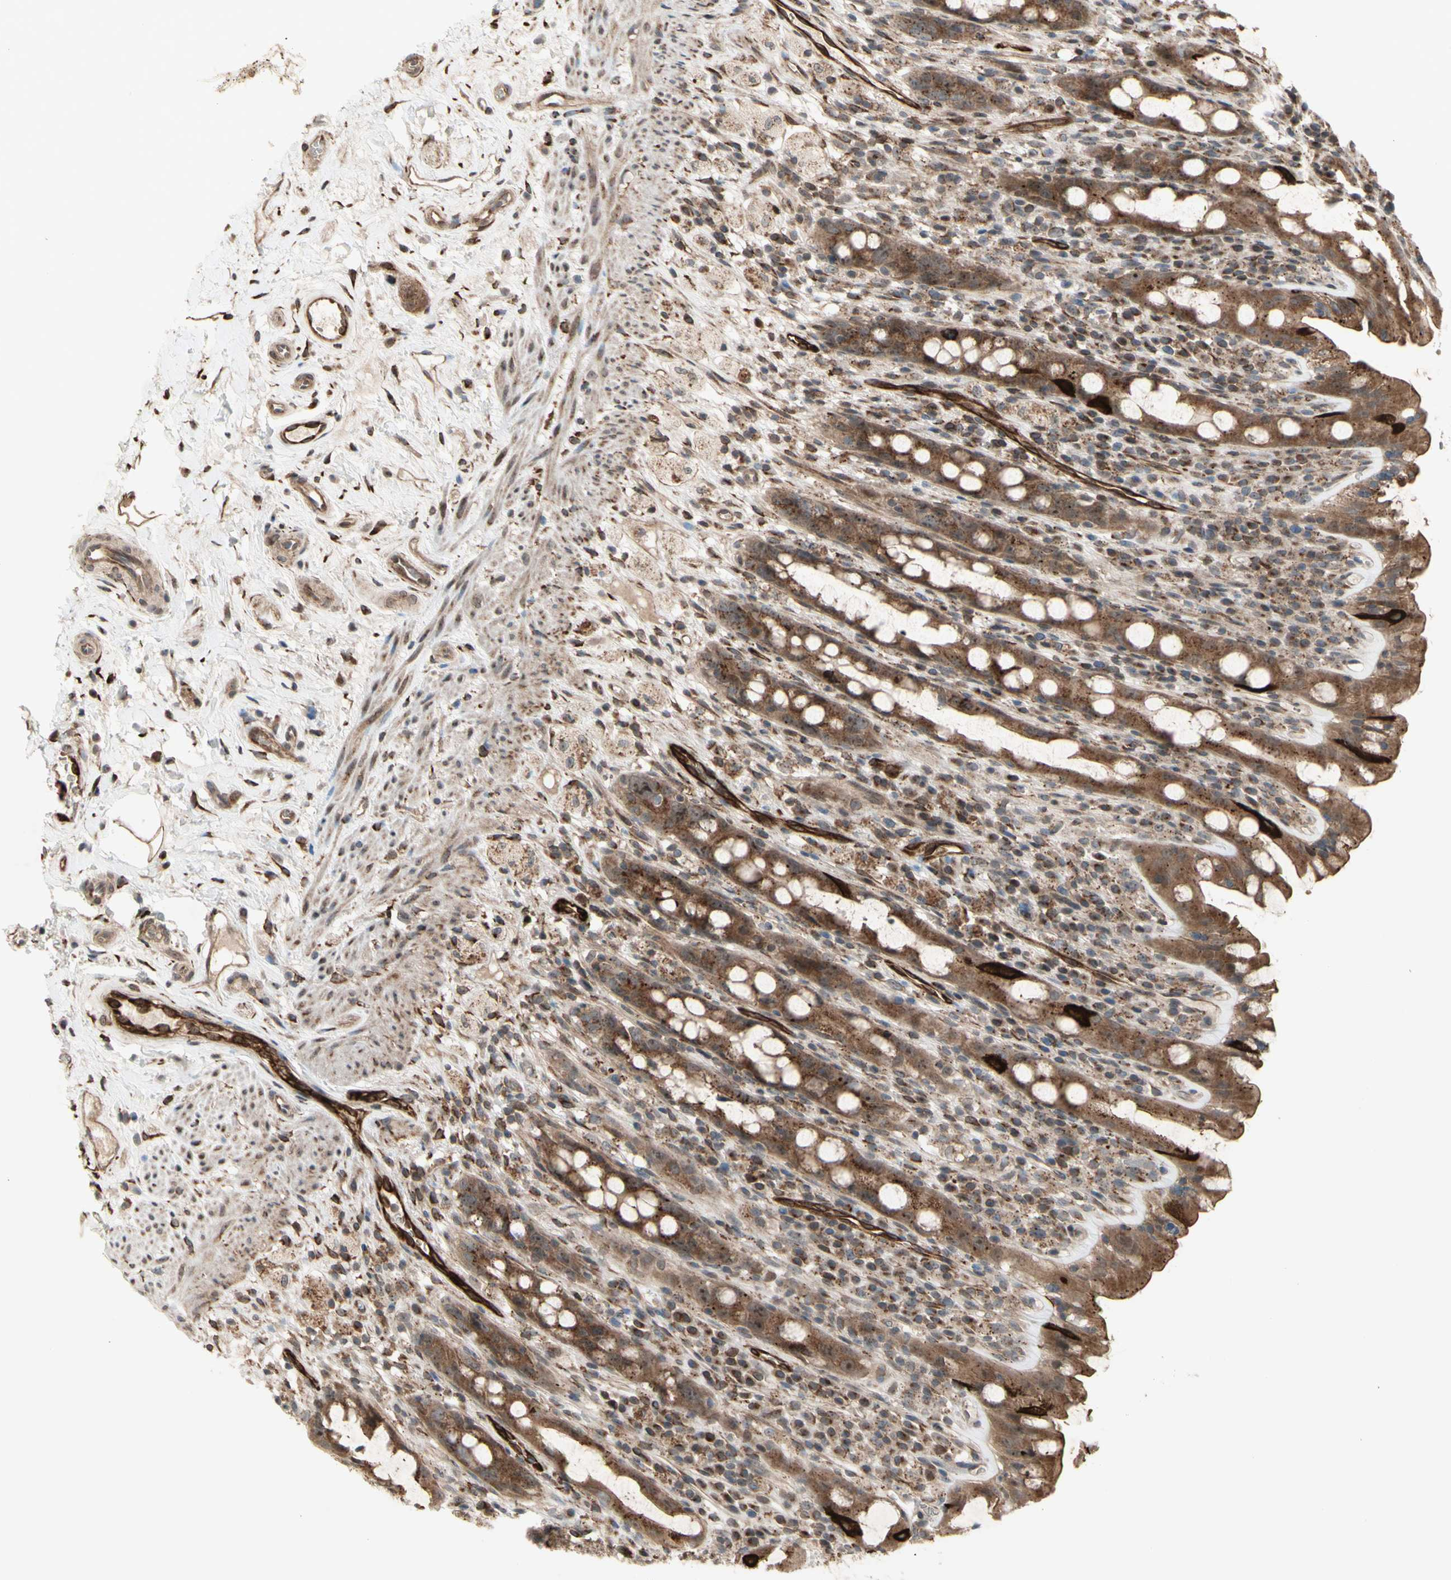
{"staining": {"intensity": "strong", "quantity": ">75%", "location": "cytoplasmic/membranous"}, "tissue": "rectum", "cell_type": "Glandular cells", "image_type": "normal", "snomed": [{"axis": "morphology", "description": "Normal tissue, NOS"}, {"axis": "topography", "description": "Rectum"}], "caption": "A high amount of strong cytoplasmic/membranous positivity is identified in about >75% of glandular cells in unremarkable rectum.", "gene": "SLC39A9", "patient": {"sex": "male", "age": 44}}